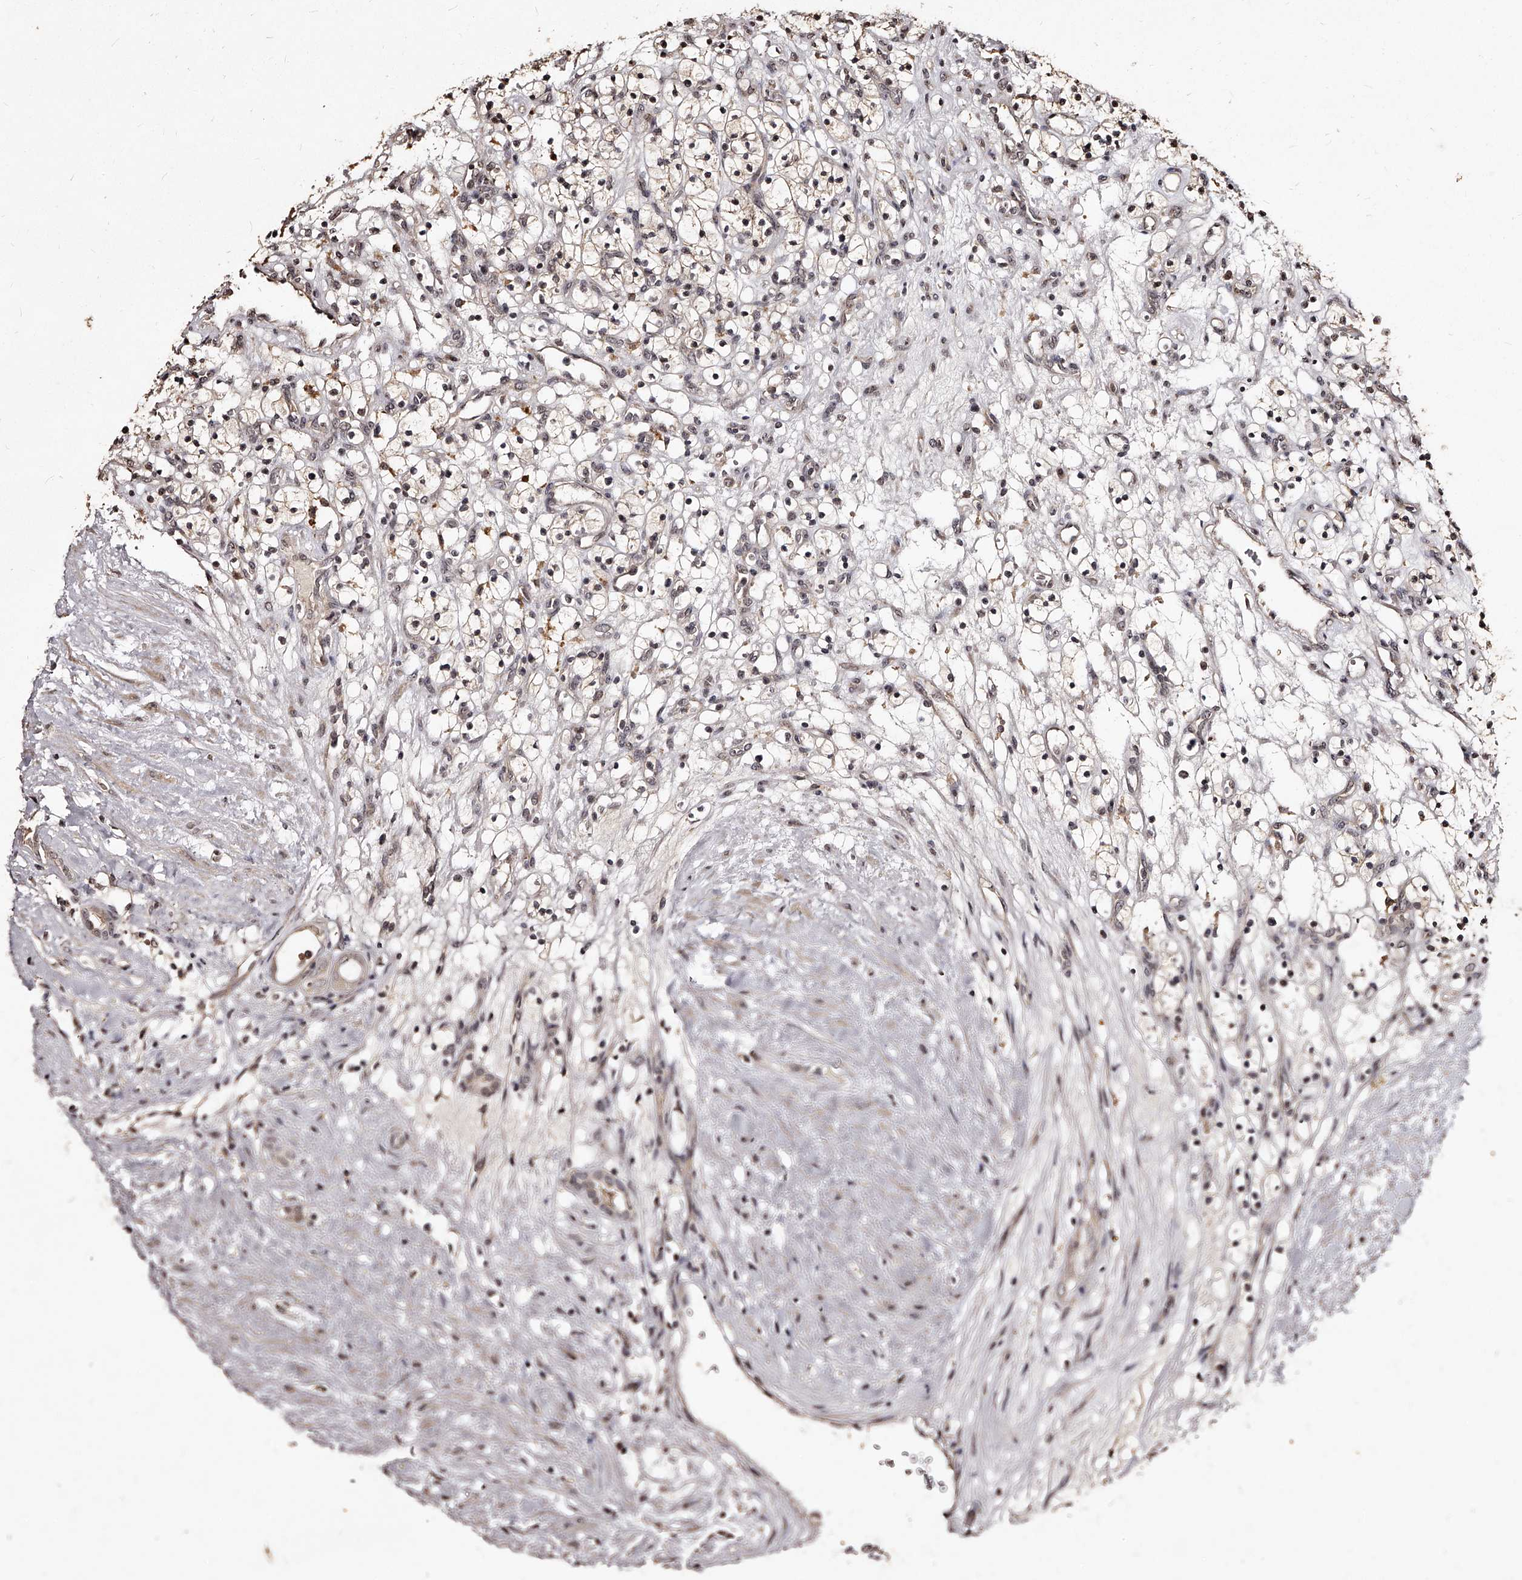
{"staining": {"intensity": "weak", "quantity": "25%-75%", "location": "cytoplasmic/membranous,nuclear"}, "tissue": "renal cancer", "cell_type": "Tumor cells", "image_type": "cancer", "snomed": [{"axis": "morphology", "description": "Adenocarcinoma, NOS"}, {"axis": "topography", "description": "Kidney"}], "caption": "Brown immunohistochemical staining in renal cancer (adenocarcinoma) displays weak cytoplasmic/membranous and nuclear expression in approximately 25%-75% of tumor cells.", "gene": "TSHR", "patient": {"sex": "female", "age": 57}}